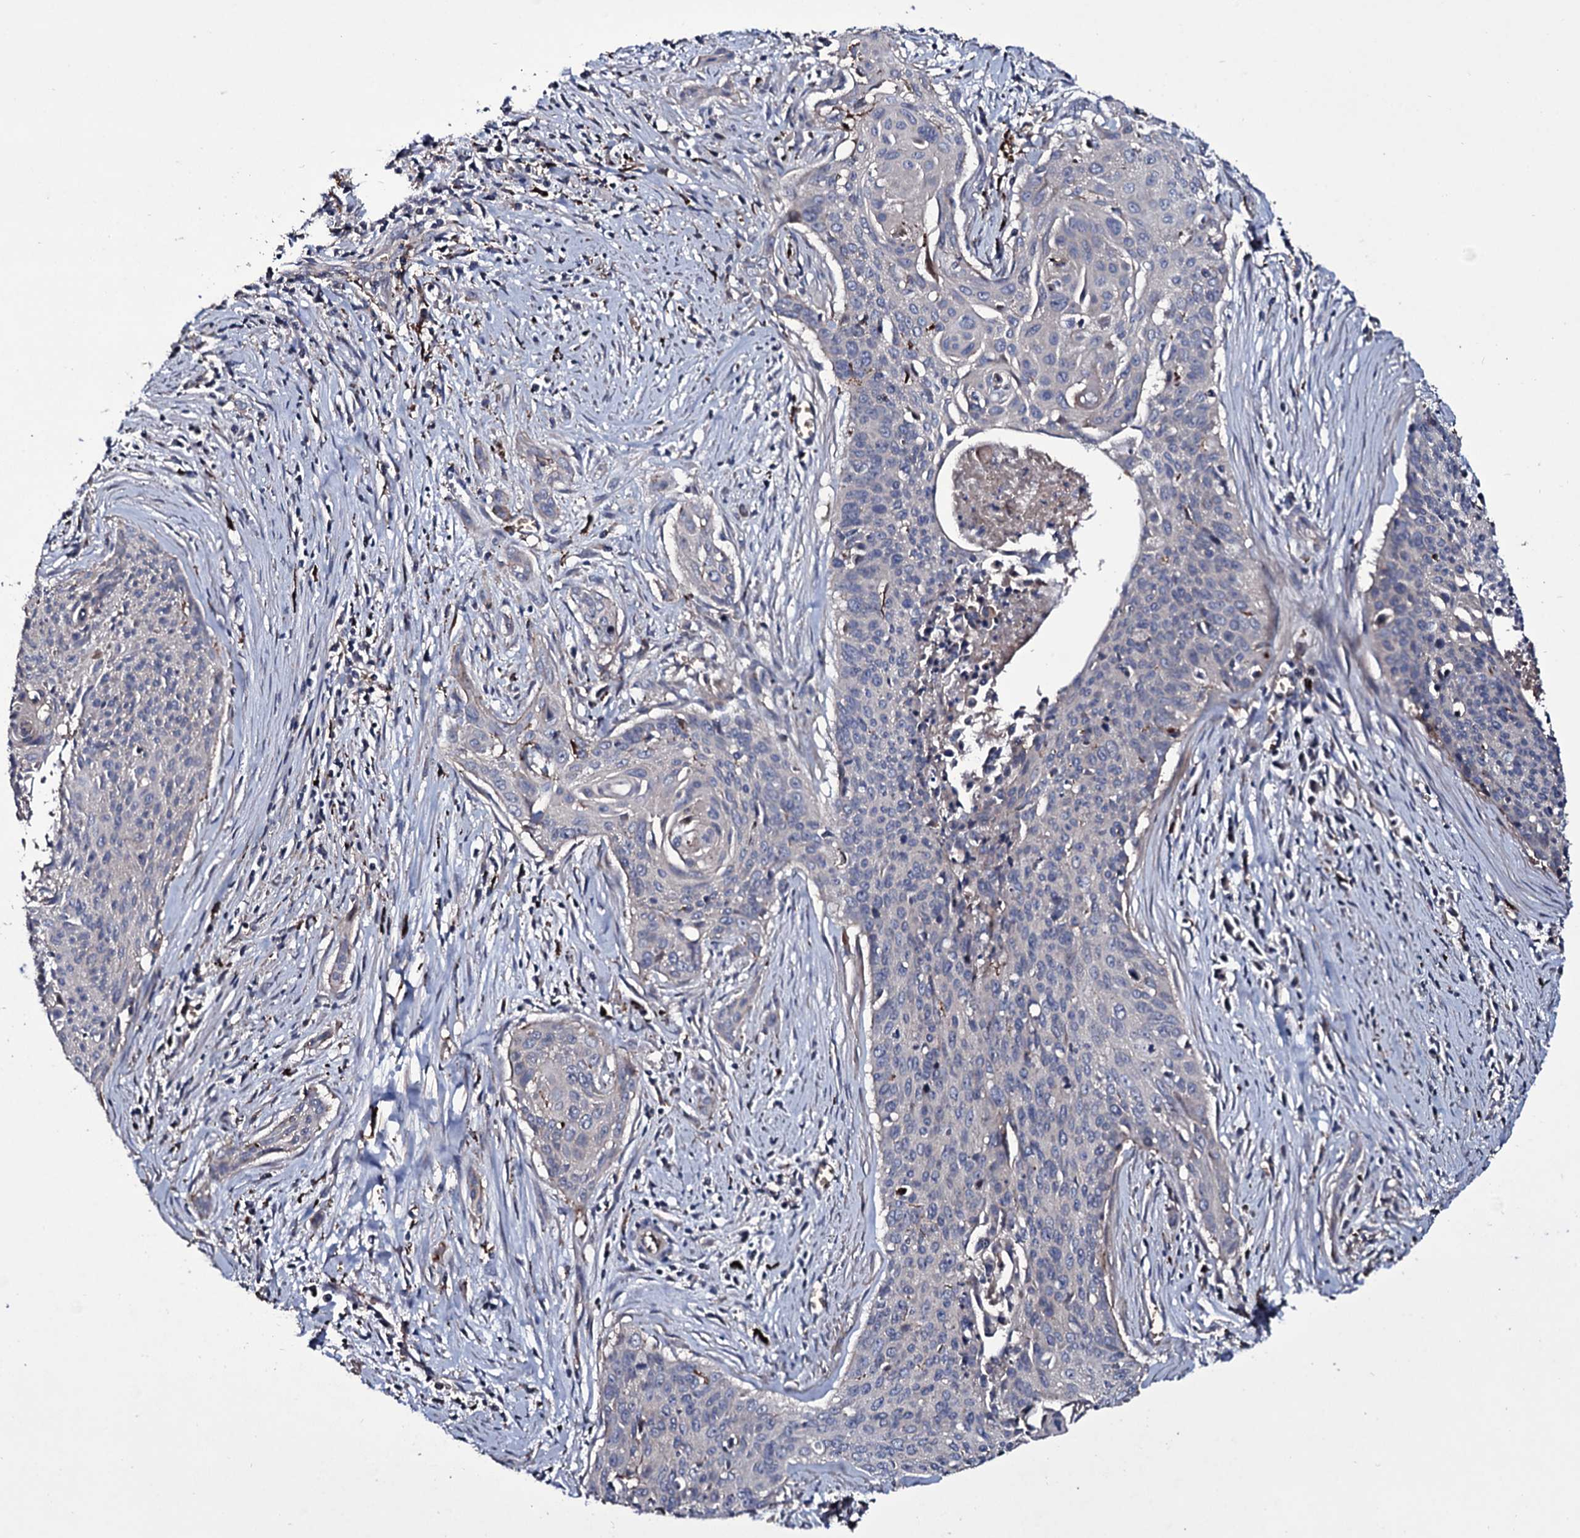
{"staining": {"intensity": "negative", "quantity": "none", "location": "none"}, "tissue": "cervical cancer", "cell_type": "Tumor cells", "image_type": "cancer", "snomed": [{"axis": "morphology", "description": "Squamous cell carcinoma, NOS"}, {"axis": "topography", "description": "Cervix"}], "caption": "IHC of squamous cell carcinoma (cervical) demonstrates no staining in tumor cells.", "gene": "ZSWIM8", "patient": {"sex": "female", "age": 55}}